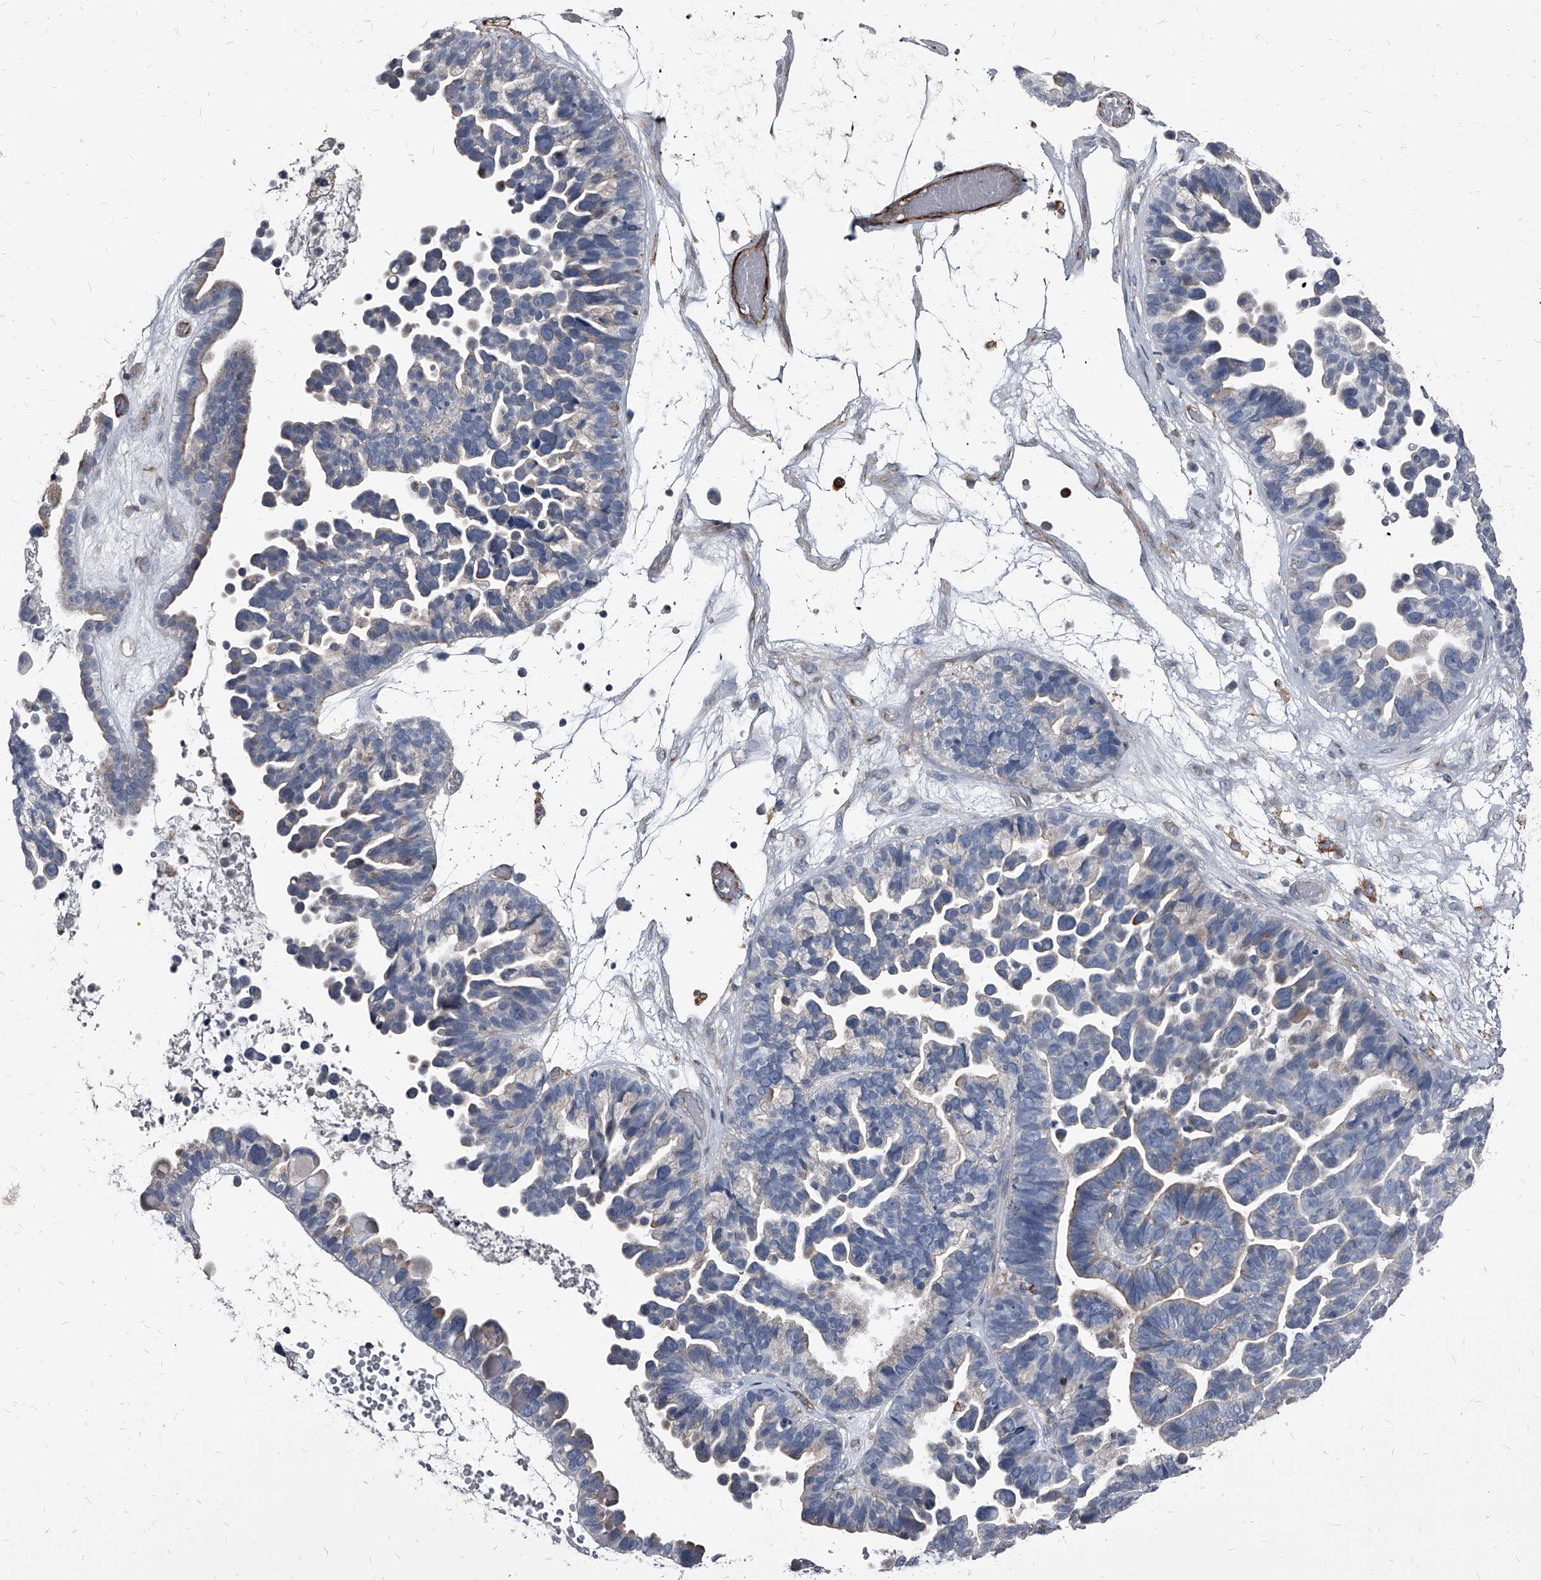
{"staining": {"intensity": "negative", "quantity": "none", "location": "none"}, "tissue": "ovarian cancer", "cell_type": "Tumor cells", "image_type": "cancer", "snomed": [{"axis": "morphology", "description": "Cystadenocarcinoma, serous, NOS"}, {"axis": "topography", "description": "Ovary"}], "caption": "Immunohistochemistry (IHC) micrograph of human ovarian cancer stained for a protein (brown), which demonstrates no staining in tumor cells.", "gene": "PGLYRP3", "patient": {"sex": "female", "age": 56}}